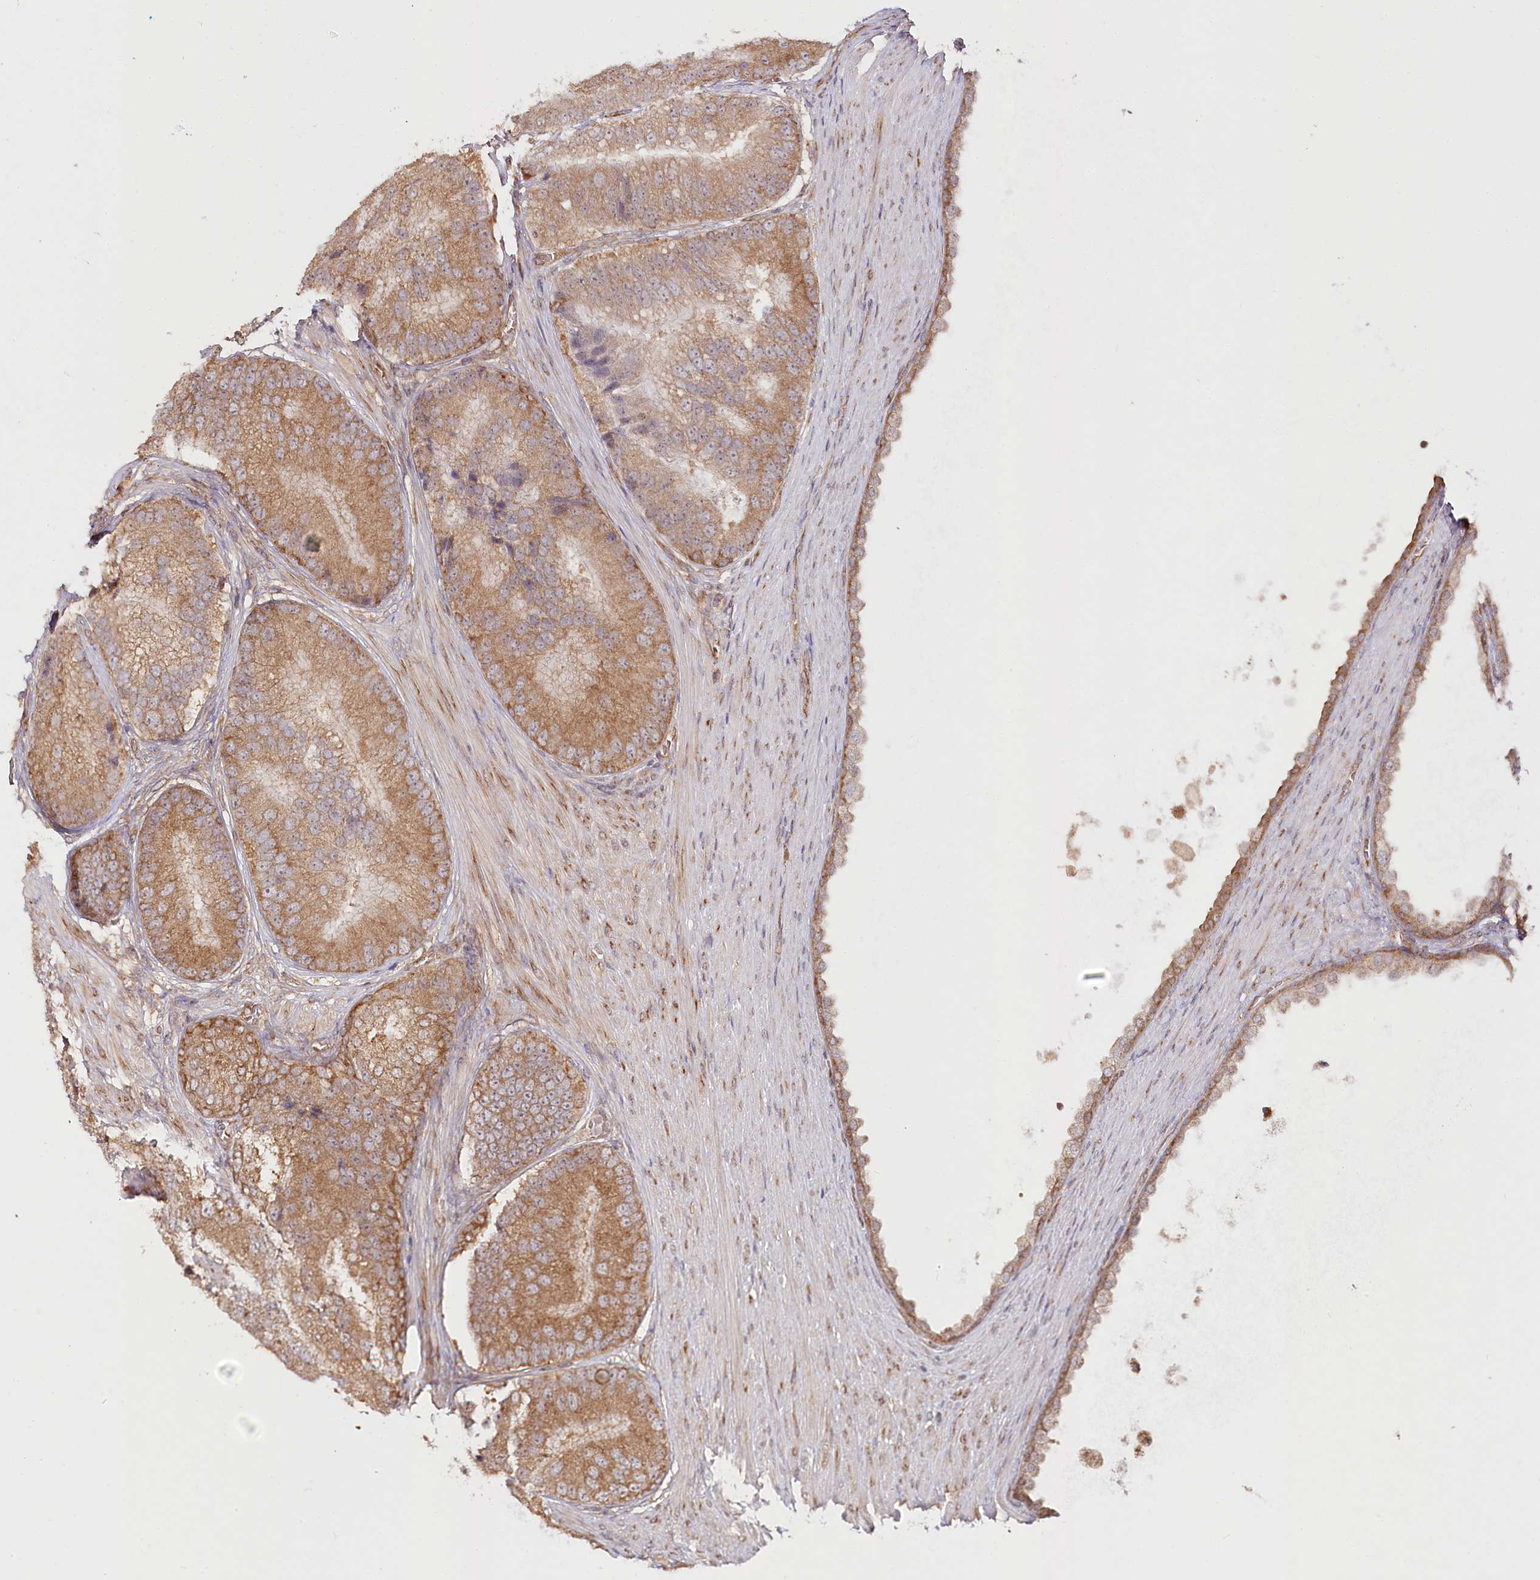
{"staining": {"intensity": "moderate", "quantity": ">75%", "location": "cytoplasmic/membranous"}, "tissue": "prostate cancer", "cell_type": "Tumor cells", "image_type": "cancer", "snomed": [{"axis": "morphology", "description": "Adenocarcinoma, High grade"}, {"axis": "topography", "description": "Prostate"}], "caption": "Tumor cells display medium levels of moderate cytoplasmic/membranous positivity in about >75% of cells in human prostate cancer (high-grade adenocarcinoma).", "gene": "OTUD4", "patient": {"sex": "male", "age": 70}}